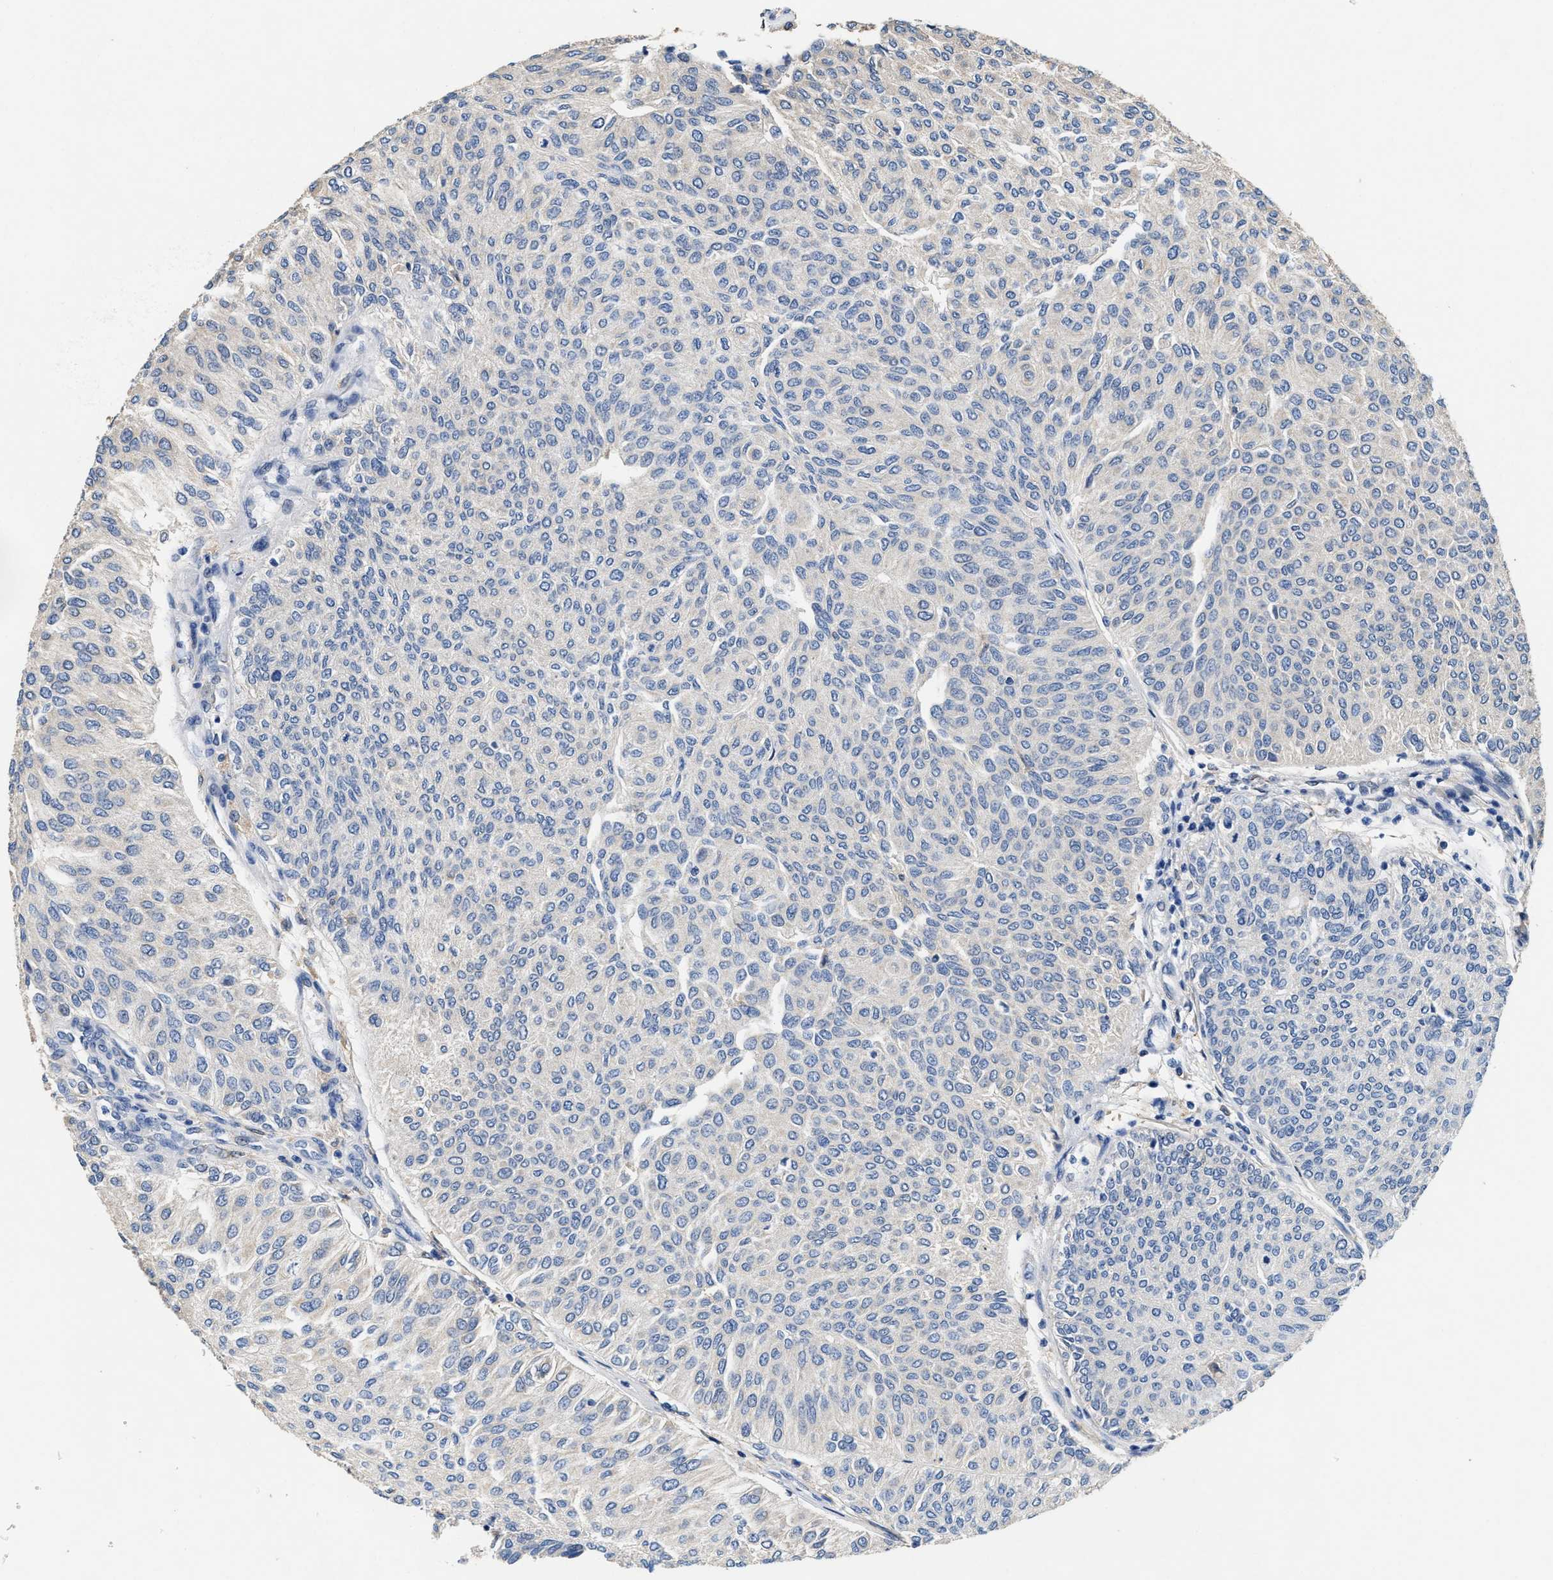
{"staining": {"intensity": "negative", "quantity": "none", "location": "none"}, "tissue": "urothelial cancer", "cell_type": "Tumor cells", "image_type": "cancer", "snomed": [{"axis": "morphology", "description": "Urothelial carcinoma, Low grade"}, {"axis": "topography", "description": "Urinary bladder"}], "caption": "Urothelial carcinoma (low-grade) was stained to show a protein in brown. There is no significant expression in tumor cells.", "gene": "PEG10", "patient": {"sex": "female", "age": 79}}